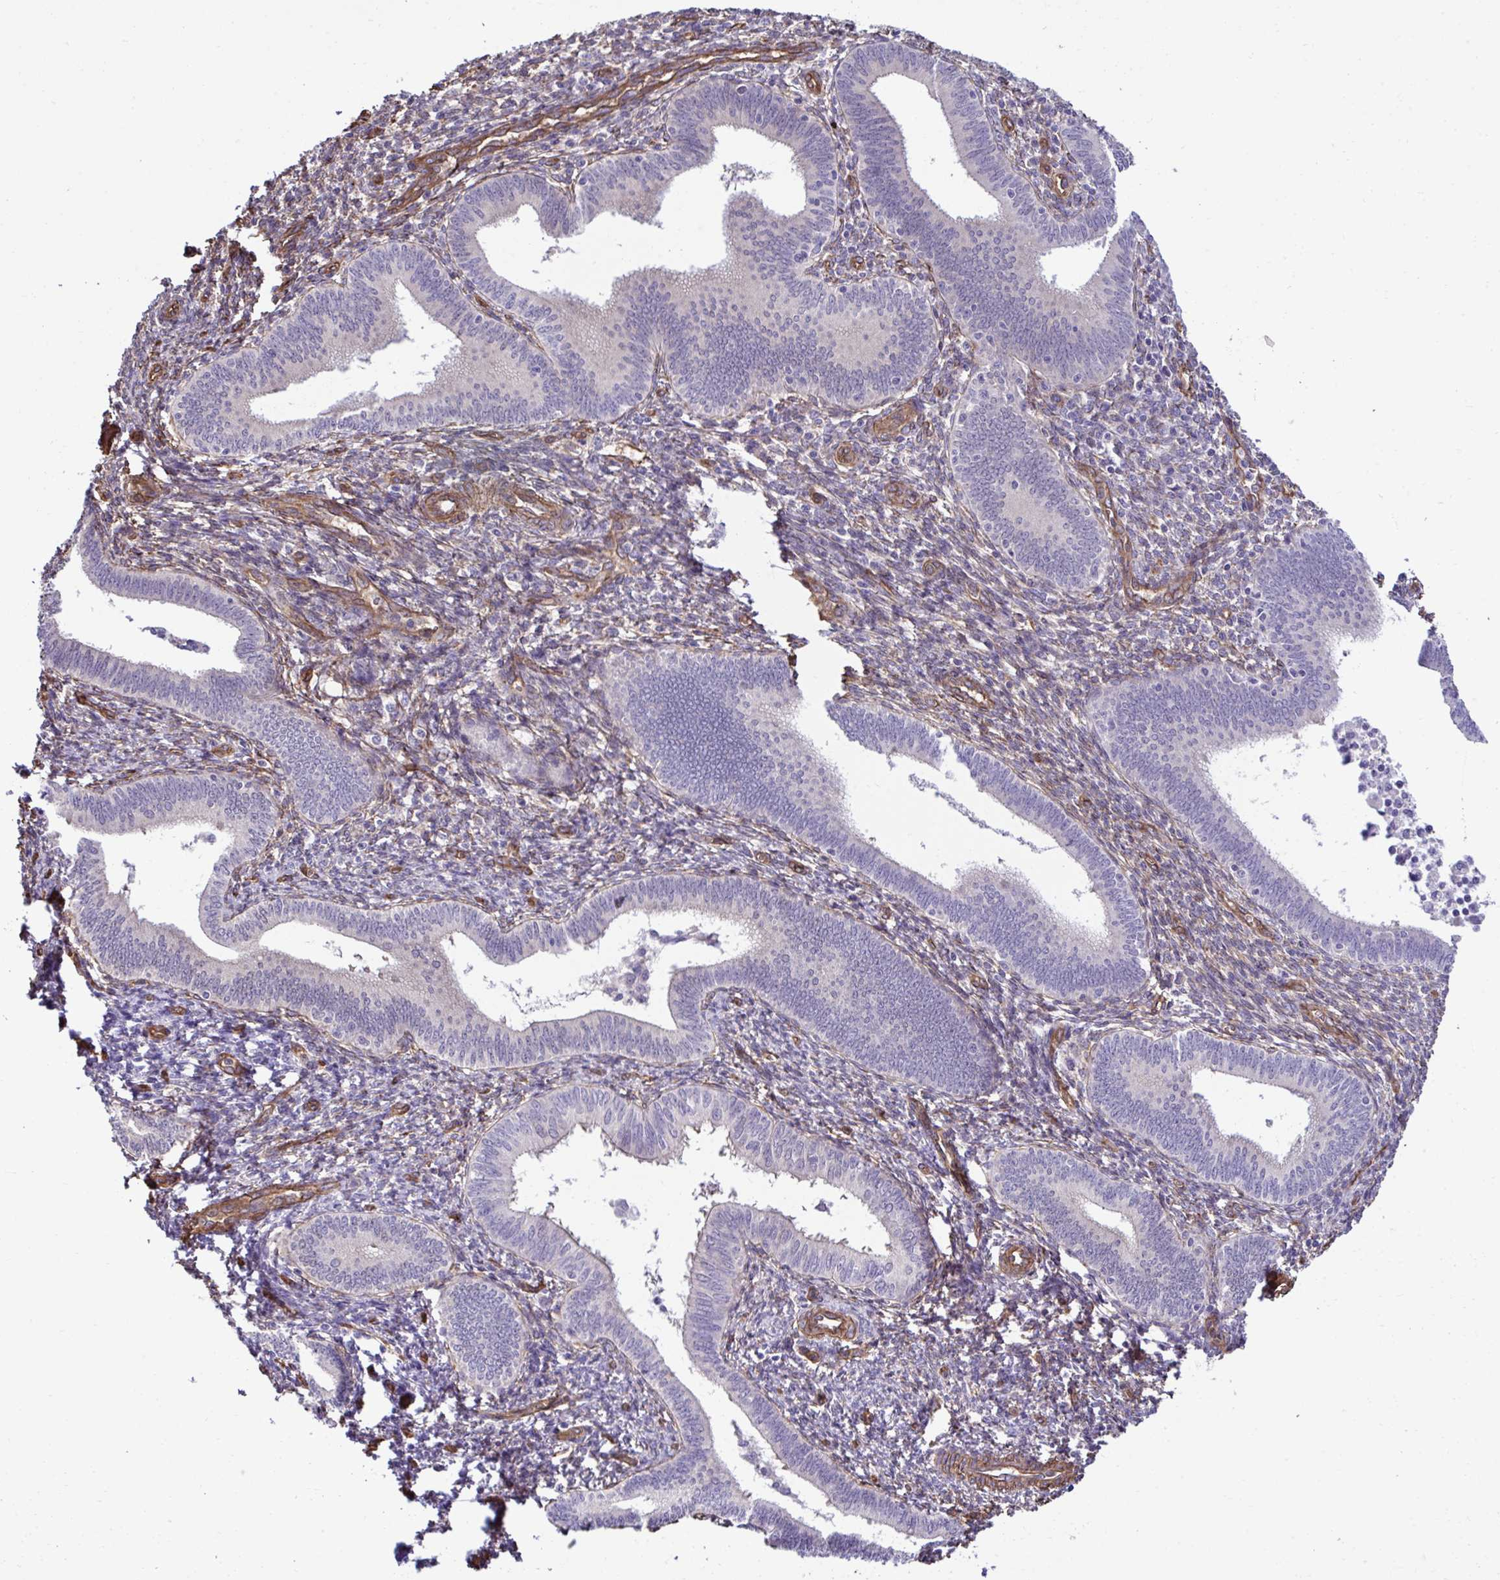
{"staining": {"intensity": "weak", "quantity": "<25%", "location": "cytoplasmic/membranous"}, "tissue": "endometrium", "cell_type": "Cells in endometrial stroma", "image_type": "normal", "snomed": [{"axis": "morphology", "description": "Normal tissue, NOS"}, {"axis": "topography", "description": "Endometrium"}], "caption": "Protein analysis of unremarkable endometrium reveals no significant staining in cells in endometrial stroma. Brightfield microscopy of IHC stained with DAB (3,3'-diaminobenzidine) (brown) and hematoxylin (blue), captured at high magnification.", "gene": "TRIM52", "patient": {"sex": "female", "age": 41}}